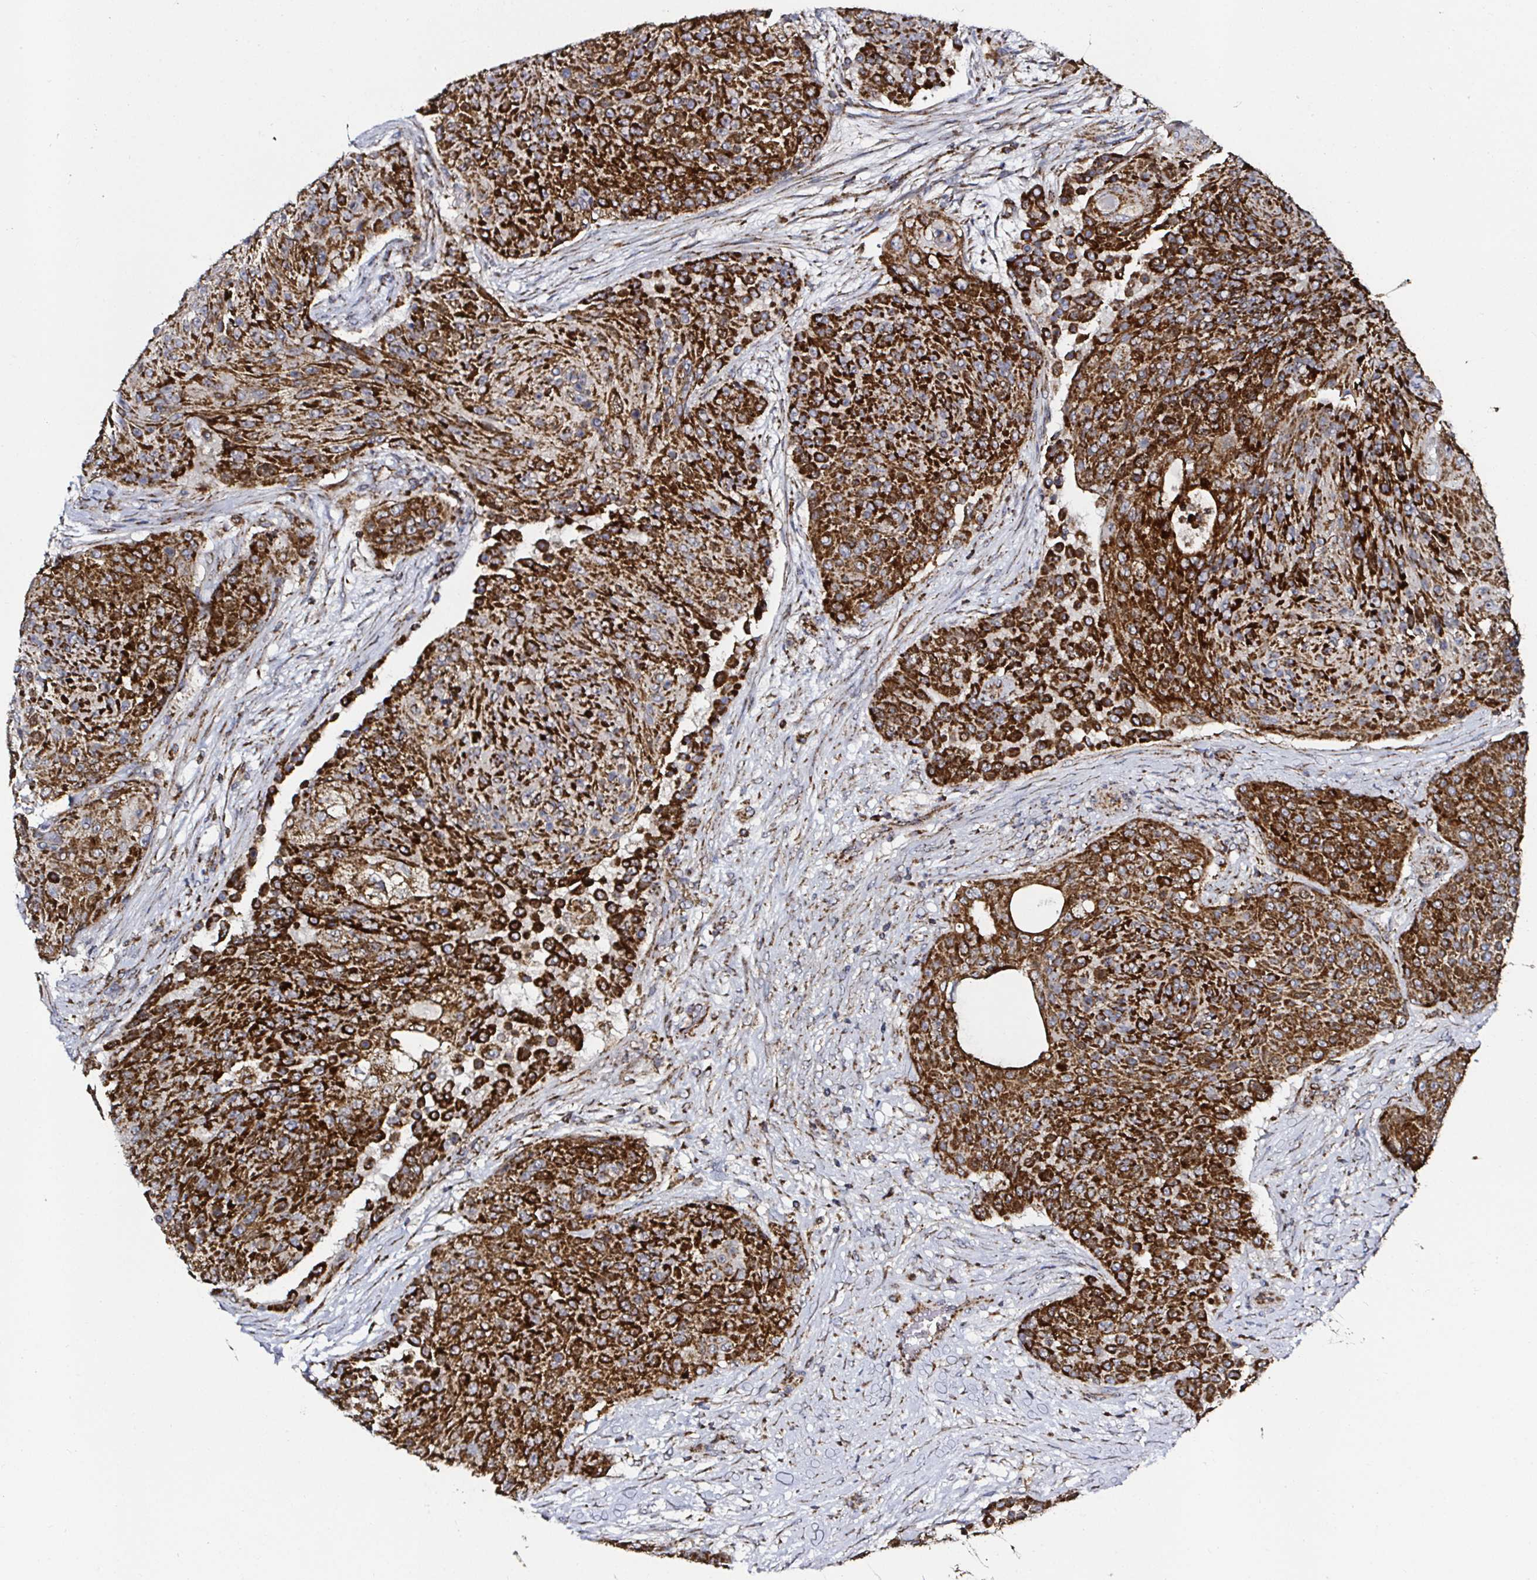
{"staining": {"intensity": "strong", "quantity": ">75%", "location": "cytoplasmic/membranous"}, "tissue": "urothelial cancer", "cell_type": "Tumor cells", "image_type": "cancer", "snomed": [{"axis": "morphology", "description": "Urothelial carcinoma, High grade"}, {"axis": "topography", "description": "Urinary bladder"}], "caption": "Tumor cells demonstrate high levels of strong cytoplasmic/membranous positivity in about >75% of cells in urothelial cancer.", "gene": "ATAD3B", "patient": {"sex": "female", "age": 63}}